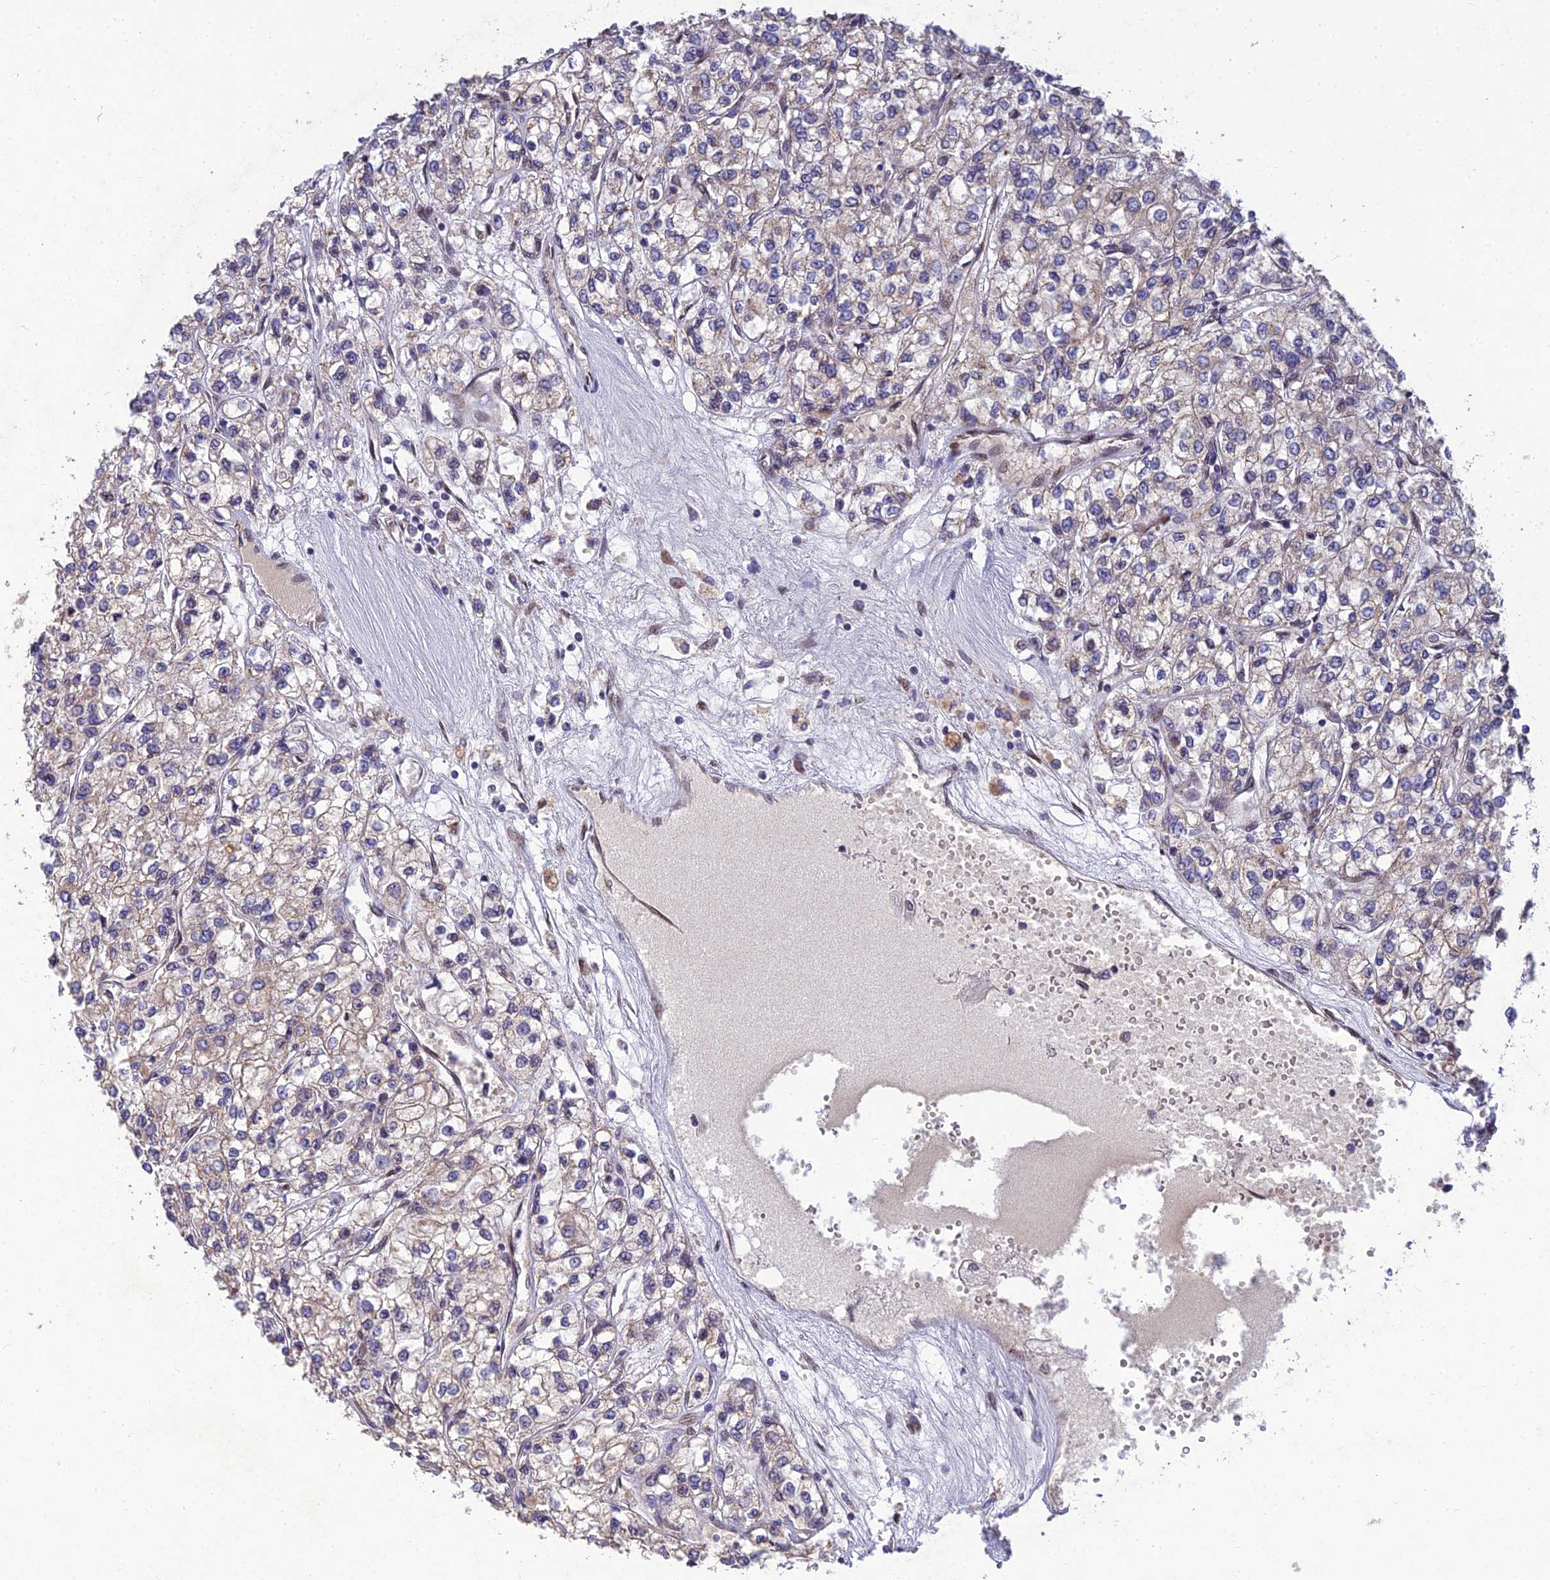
{"staining": {"intensity": "weak", "quantity": "<25%", "location": "cytoplasmic/membranous"}, "tissue": "renal cancer", "cell_type": "Tumor cells", "image_type": "cancer", "snomed": [{"axis": "morphology", "description": "Adenocarcinoma, NOS"}, {"axis": "topography", "description": "Kidney"}], "caption": "An immunohistochemistry (IHC) photomicrograph of renal cancer is shown. There is no staining in tumor cells of renal cancer. (DAB (3,3'-diaminobenzidine) IHC, high magnification).", "gene": "MGAT2", "patient": {"sex": "male", "age": 80}}